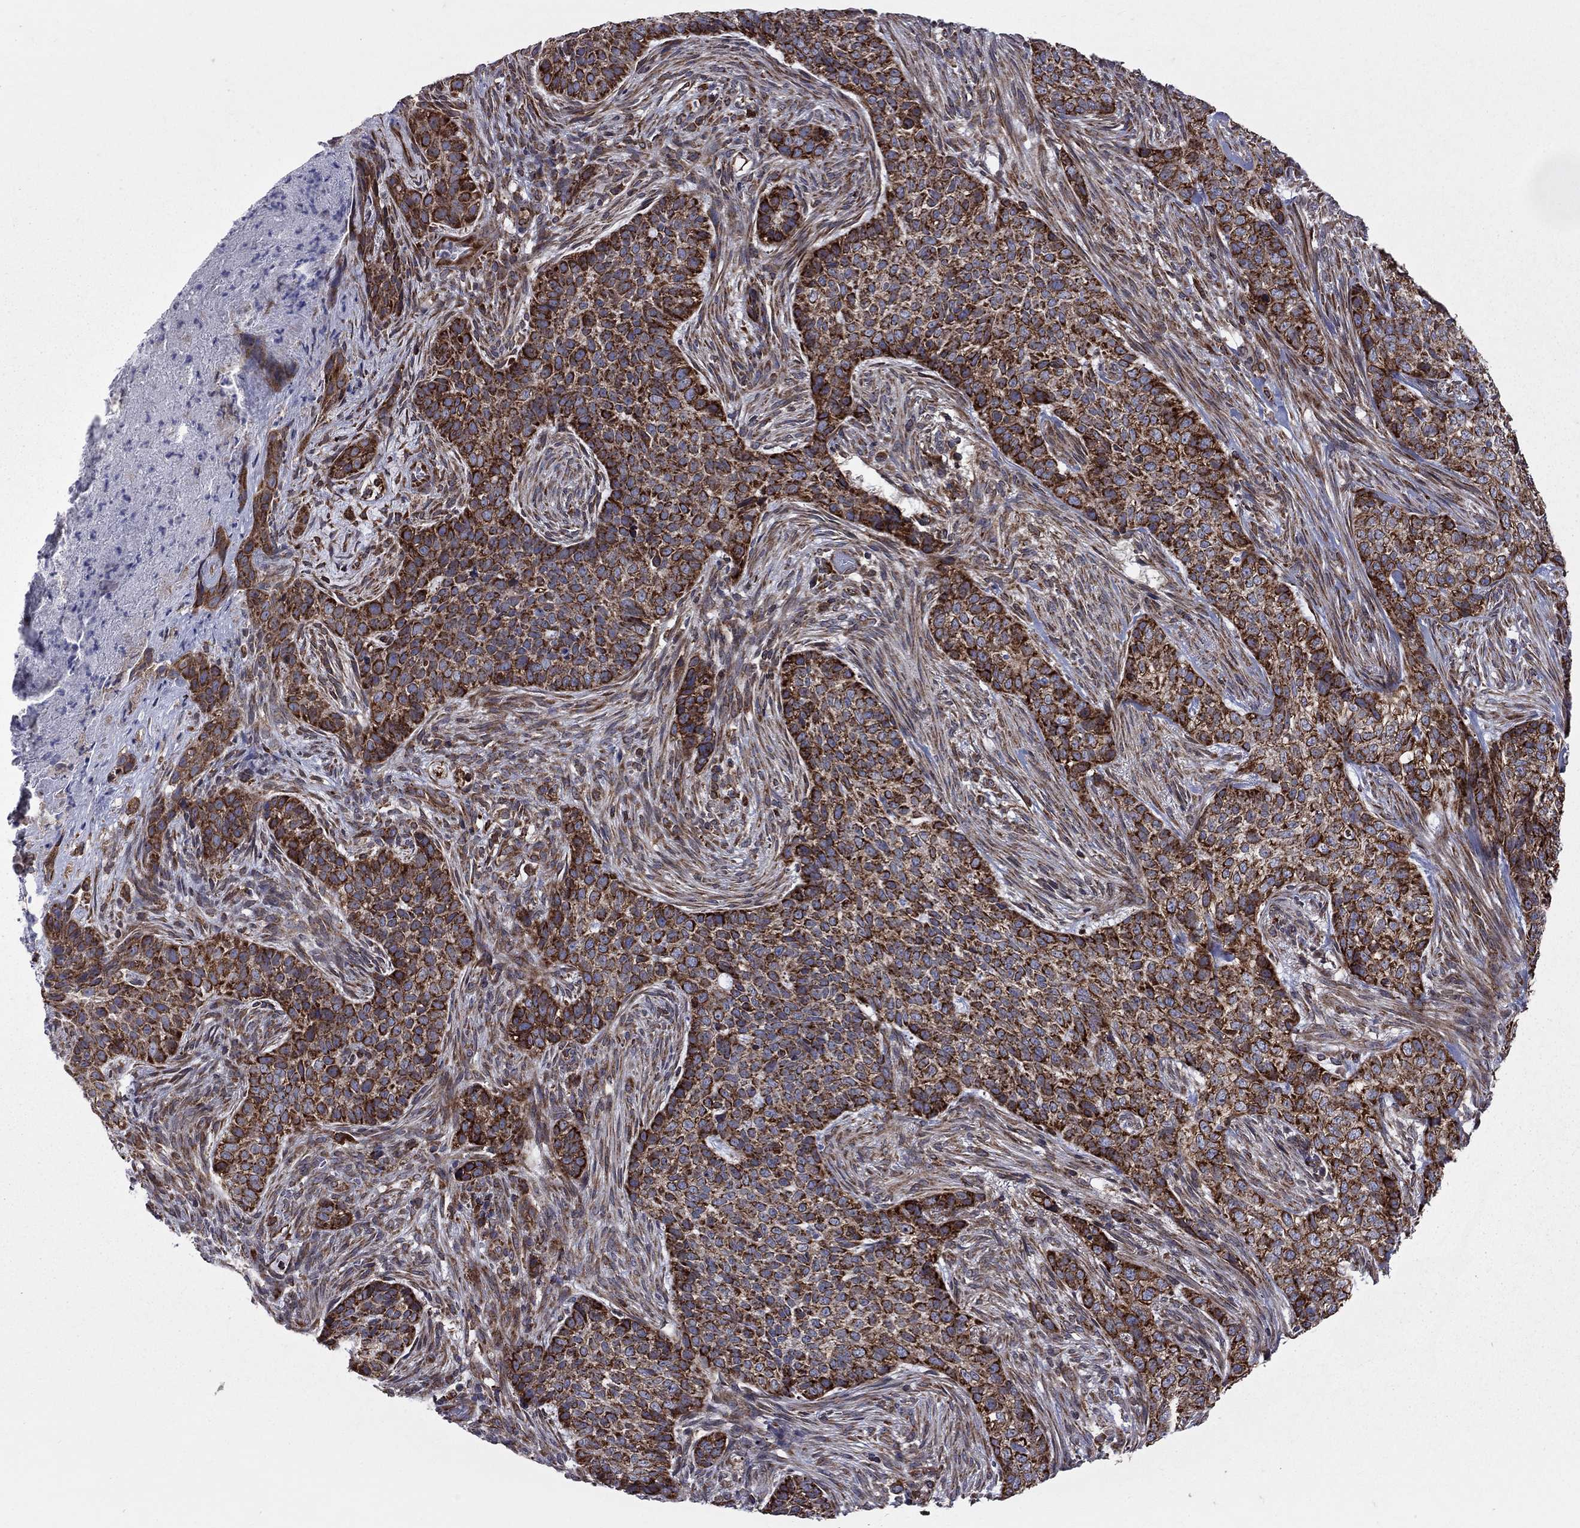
{"staining": {"intensity": "strong", "quantity": "25%-75%", "location": "cytoplasmic/membranous"}, "tissue": "skin cancer", "cell_type": "Tumor cells", "image_type": "cancer", "snomed": [{"axis": "morphology", "description": "Basal cell carcinoma"}, {"axis": "topography", "description": "Skin"}], "caption": "Skin cancer (basal cell carcinoma) stained with a brown dye shows strong cytoplasmic/membranous positive expression in approximately 25%-75% of tumor cells.", "gene": "CLPTM1", "patient": {"sex": "female", "age": 69}}